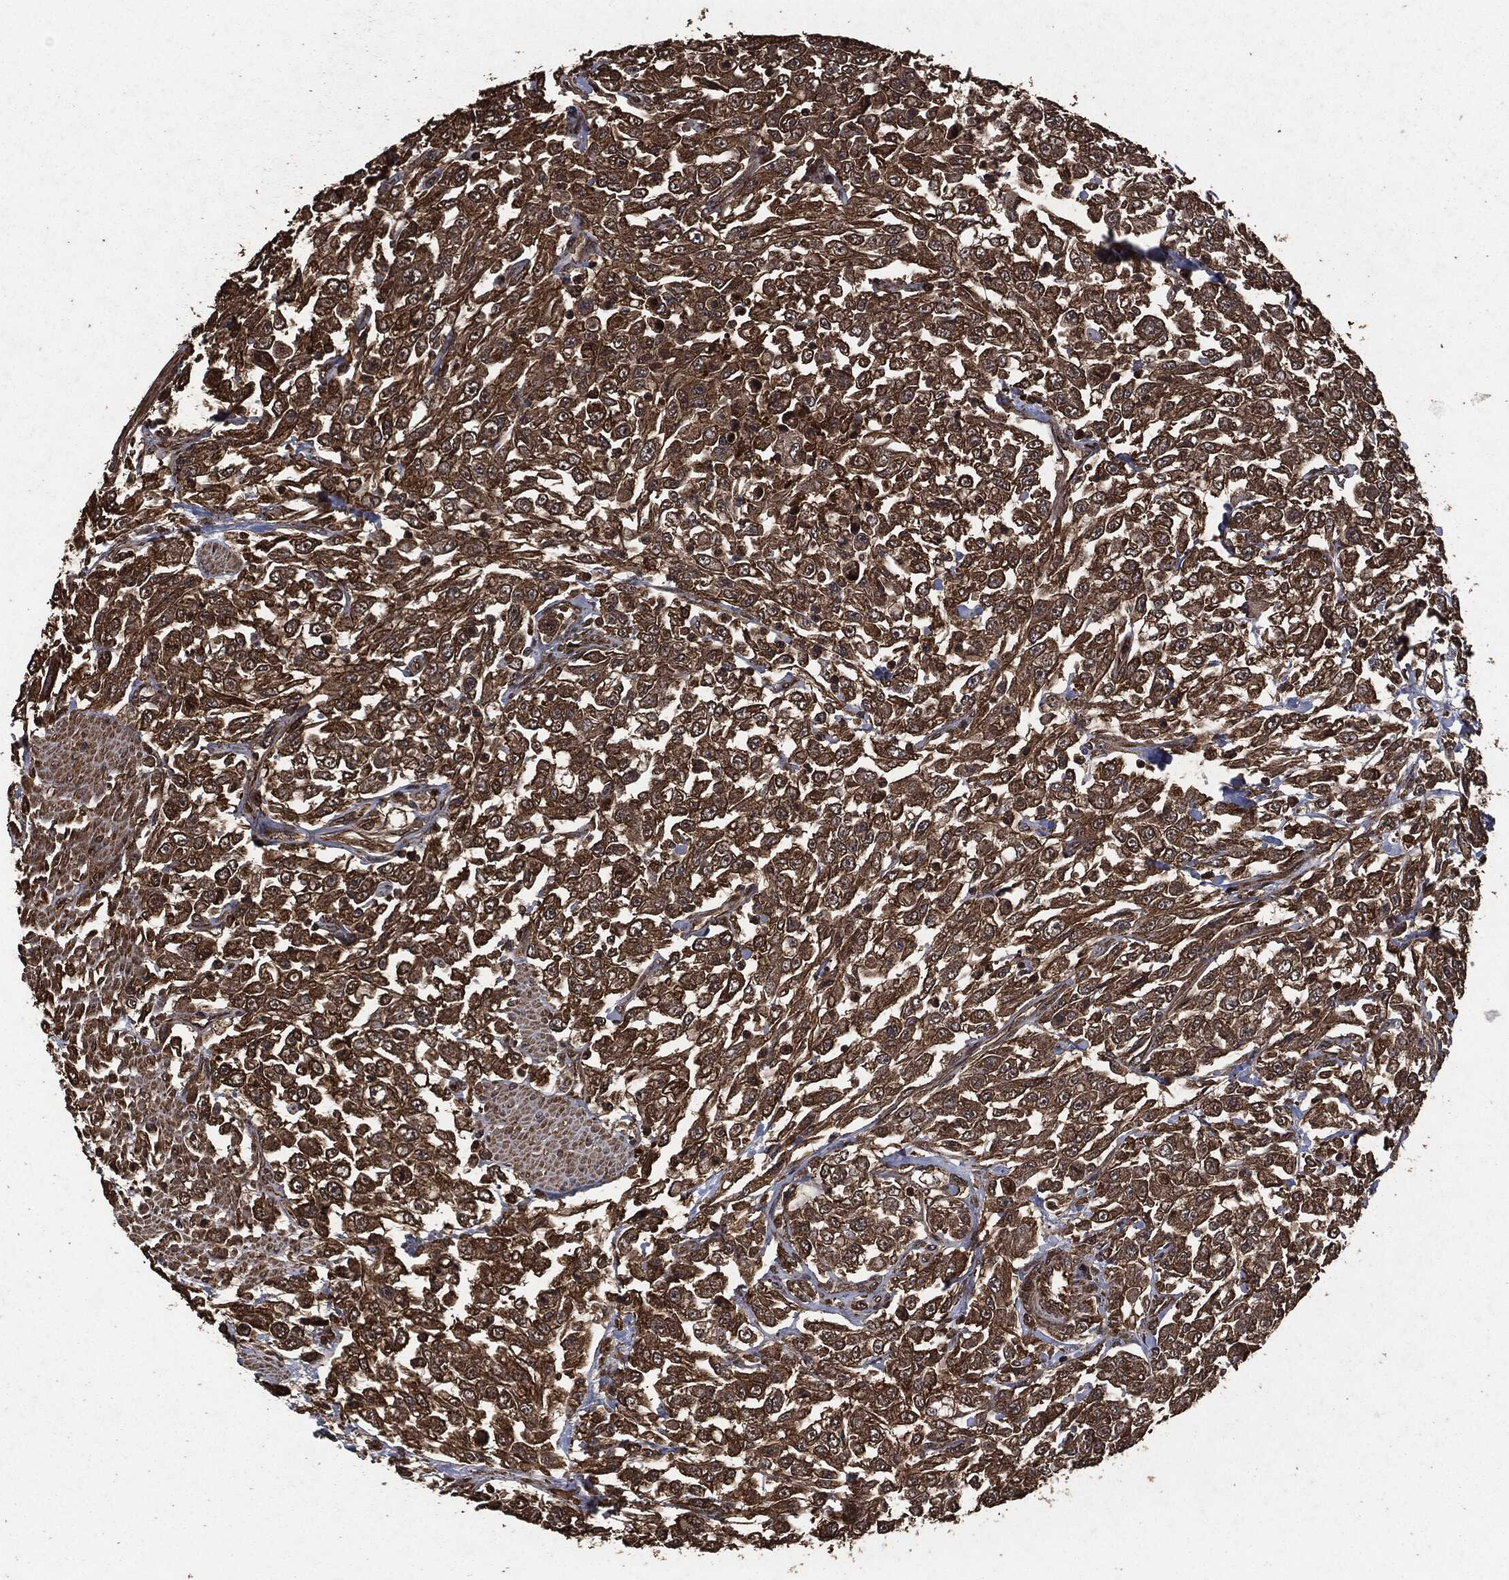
{"staining": {"intensity": "strong", "quantity": "25%-75%", "location": "cytoplasmic/membranous"}, "tissue": "urothelial cancer", "cell_type": "Tumor cells", "image_type": "cancer", "snomed": [{"axis": "morphology", "description": "Urothelial carcinoma, High grade"}, {"axis": "topography", "description": "Urinary bladder"}], "caption": "IHC staining of urothelial carcinoma (high-grade), which reveals high levels of strong cytoplasmic/membranous positivity in about 25%-75% of tumor cells indicating strong cytoplasmic/membranous protein expression. The staining was performed using DAB (brown) for protein detection and nuclei were counterstained in hematoxylin (blue).", "gene": "HRAS", "patient": {"sex": "male", "age": 46}}